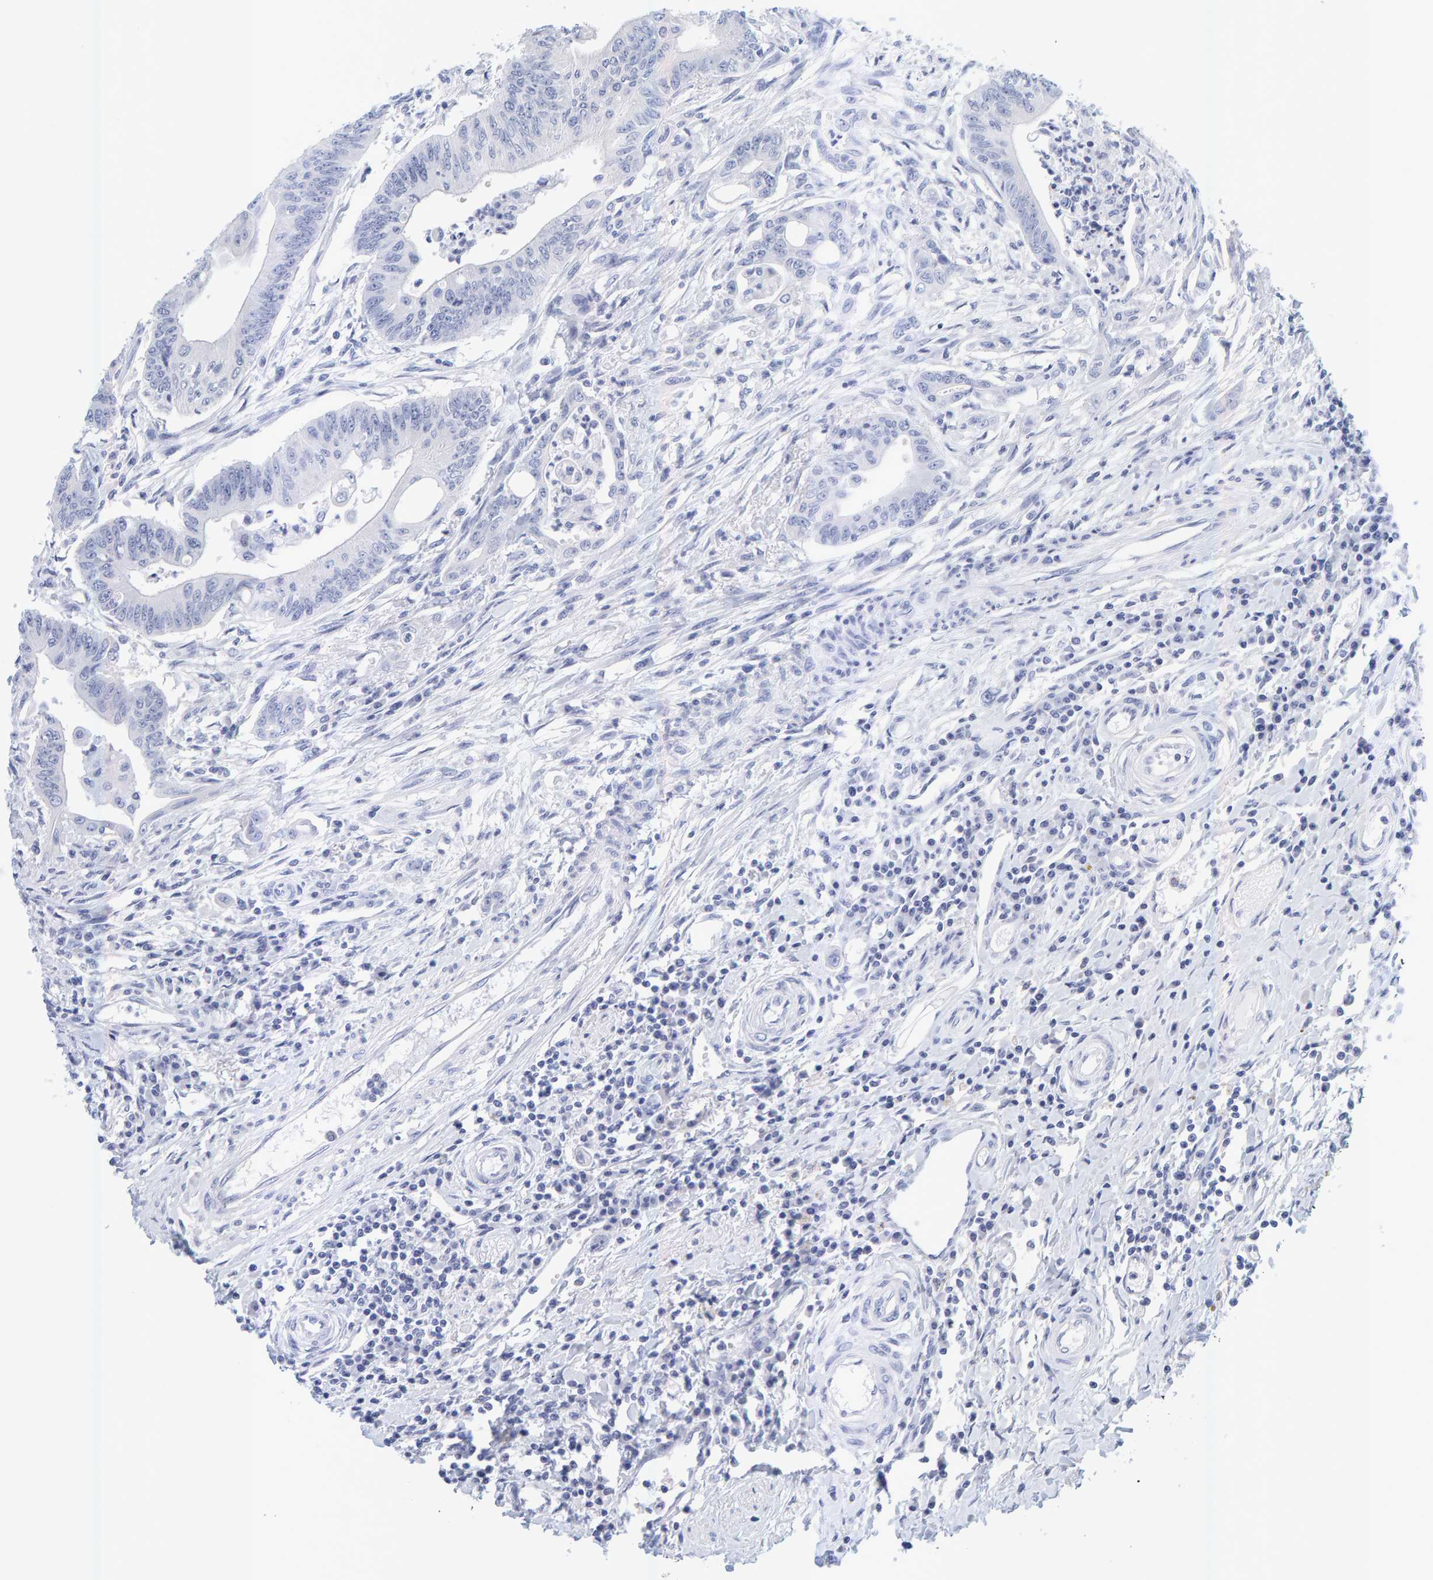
{"staining": {"intensity": "negative", "quantity": "none", "location": "none"}, "tissue": "colorectal cancer", "cell_type": "Tumor cells", "image_type": "cancer", "snomed": [{"axis": "morphology", "description": "Adenoma, NOS"}, {"axis": "morphology", "description": "Adenocarcinoma, NOS"}, {"axis": "topography", "description": "Colon"}], "caption": "This is an immunohistochemistry (IHC) micrograph of human adenocarcinoma (colorectal). There is no positivity in tumor cells.", "gene": "SGPL1", "patient": {"sex": "male", "age": 79}}